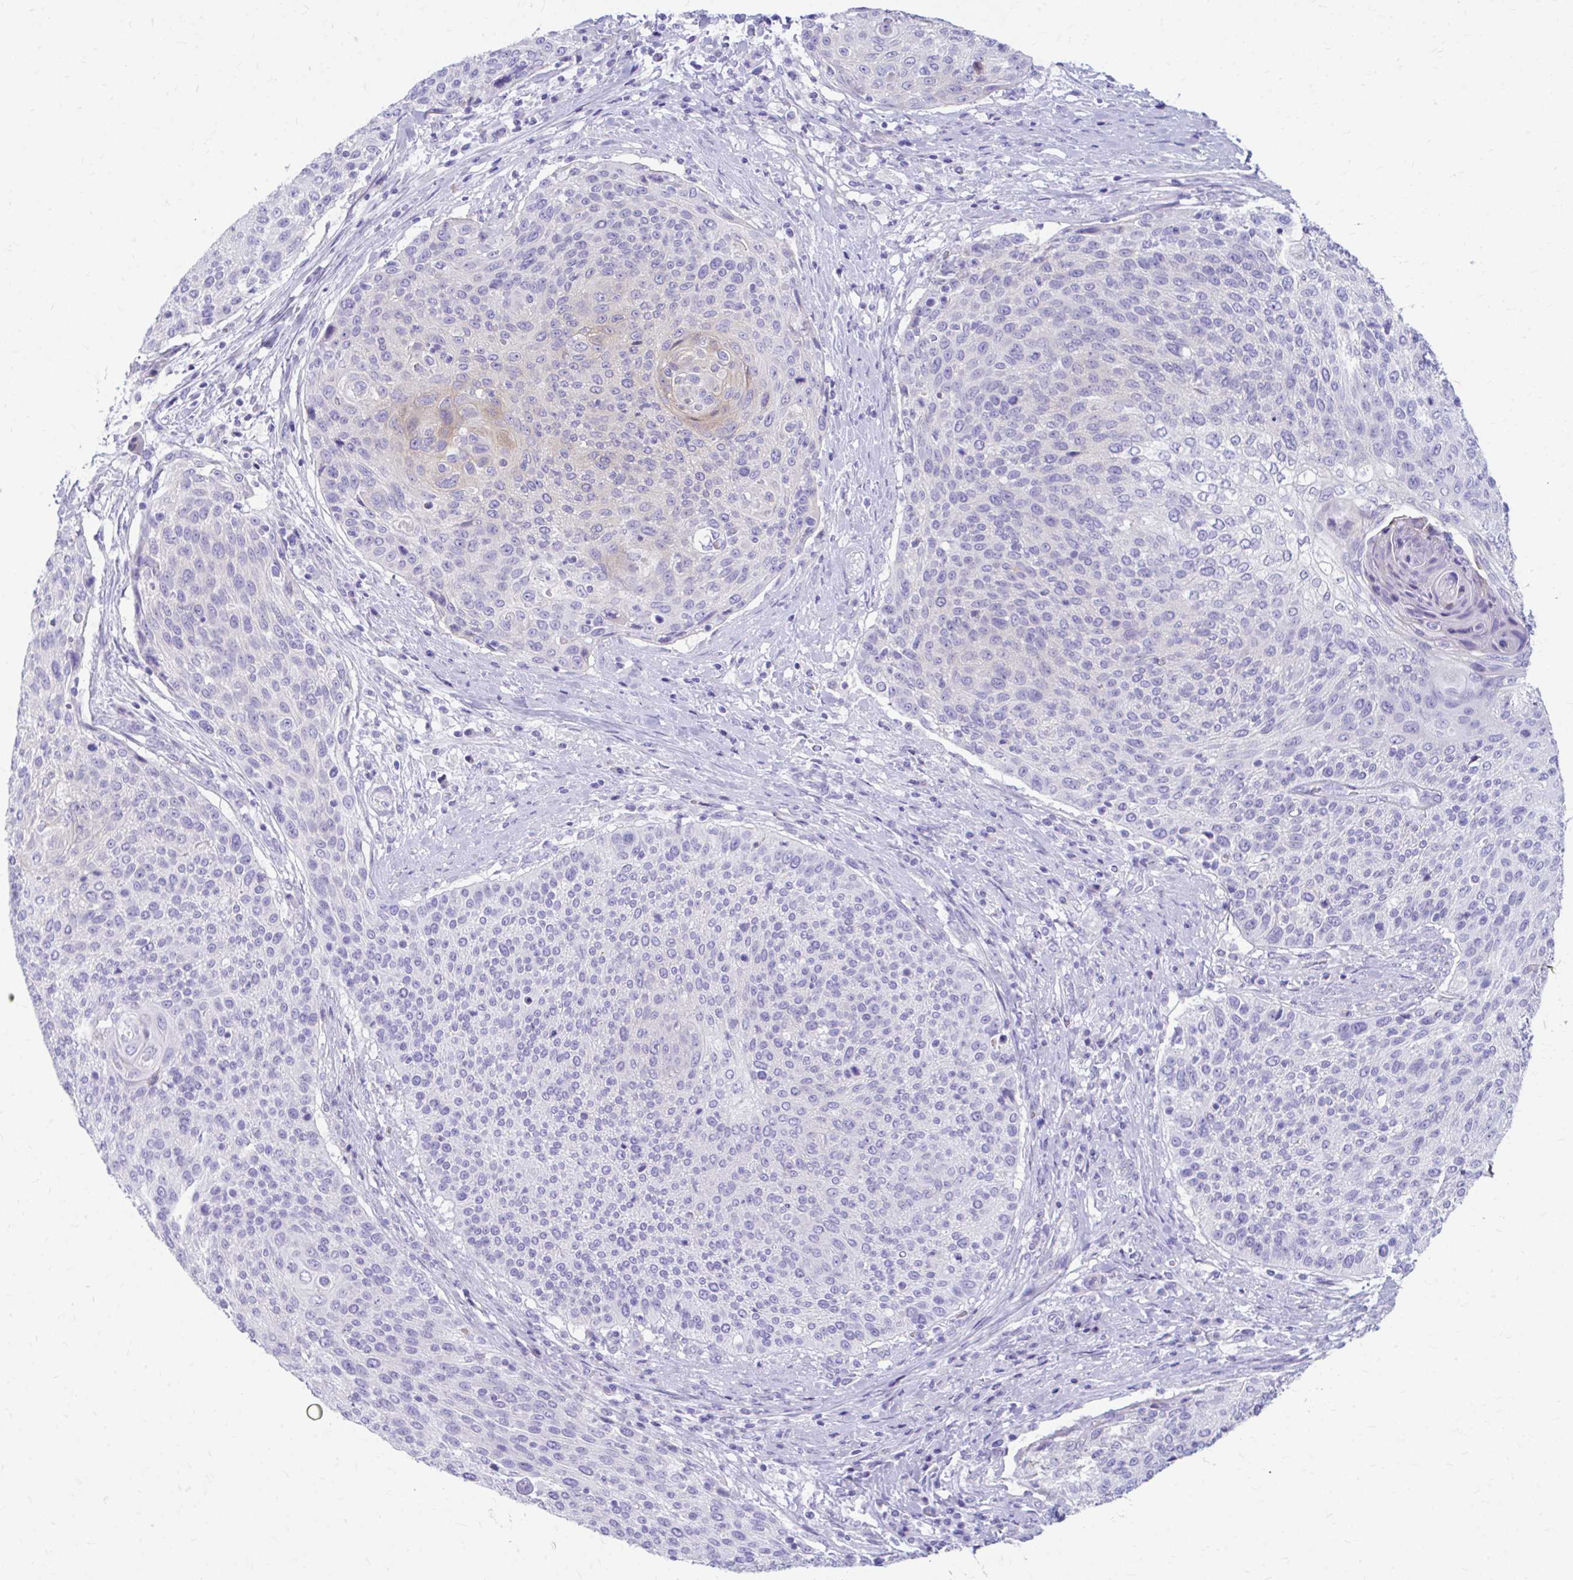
{"staining": {"intensity": "negative", "quantity": "none", "location": "none"}, "tissue": "cervical cancer", "cell_type": "Tumor cells", "image_type": "cancer", "snomed": [{"axis": "morphology", "description": "Squamous cell carcinoma, NOS"}, {"axis": "topography", "description": "Cervix"}], "caption": "Cervical squamous cell carcinoma stained for a protein using immunohistochemistry exhibits no positivity tumor cells.", "gene": "KRIT1", "patient": {"sex": "female", "age": 31}}